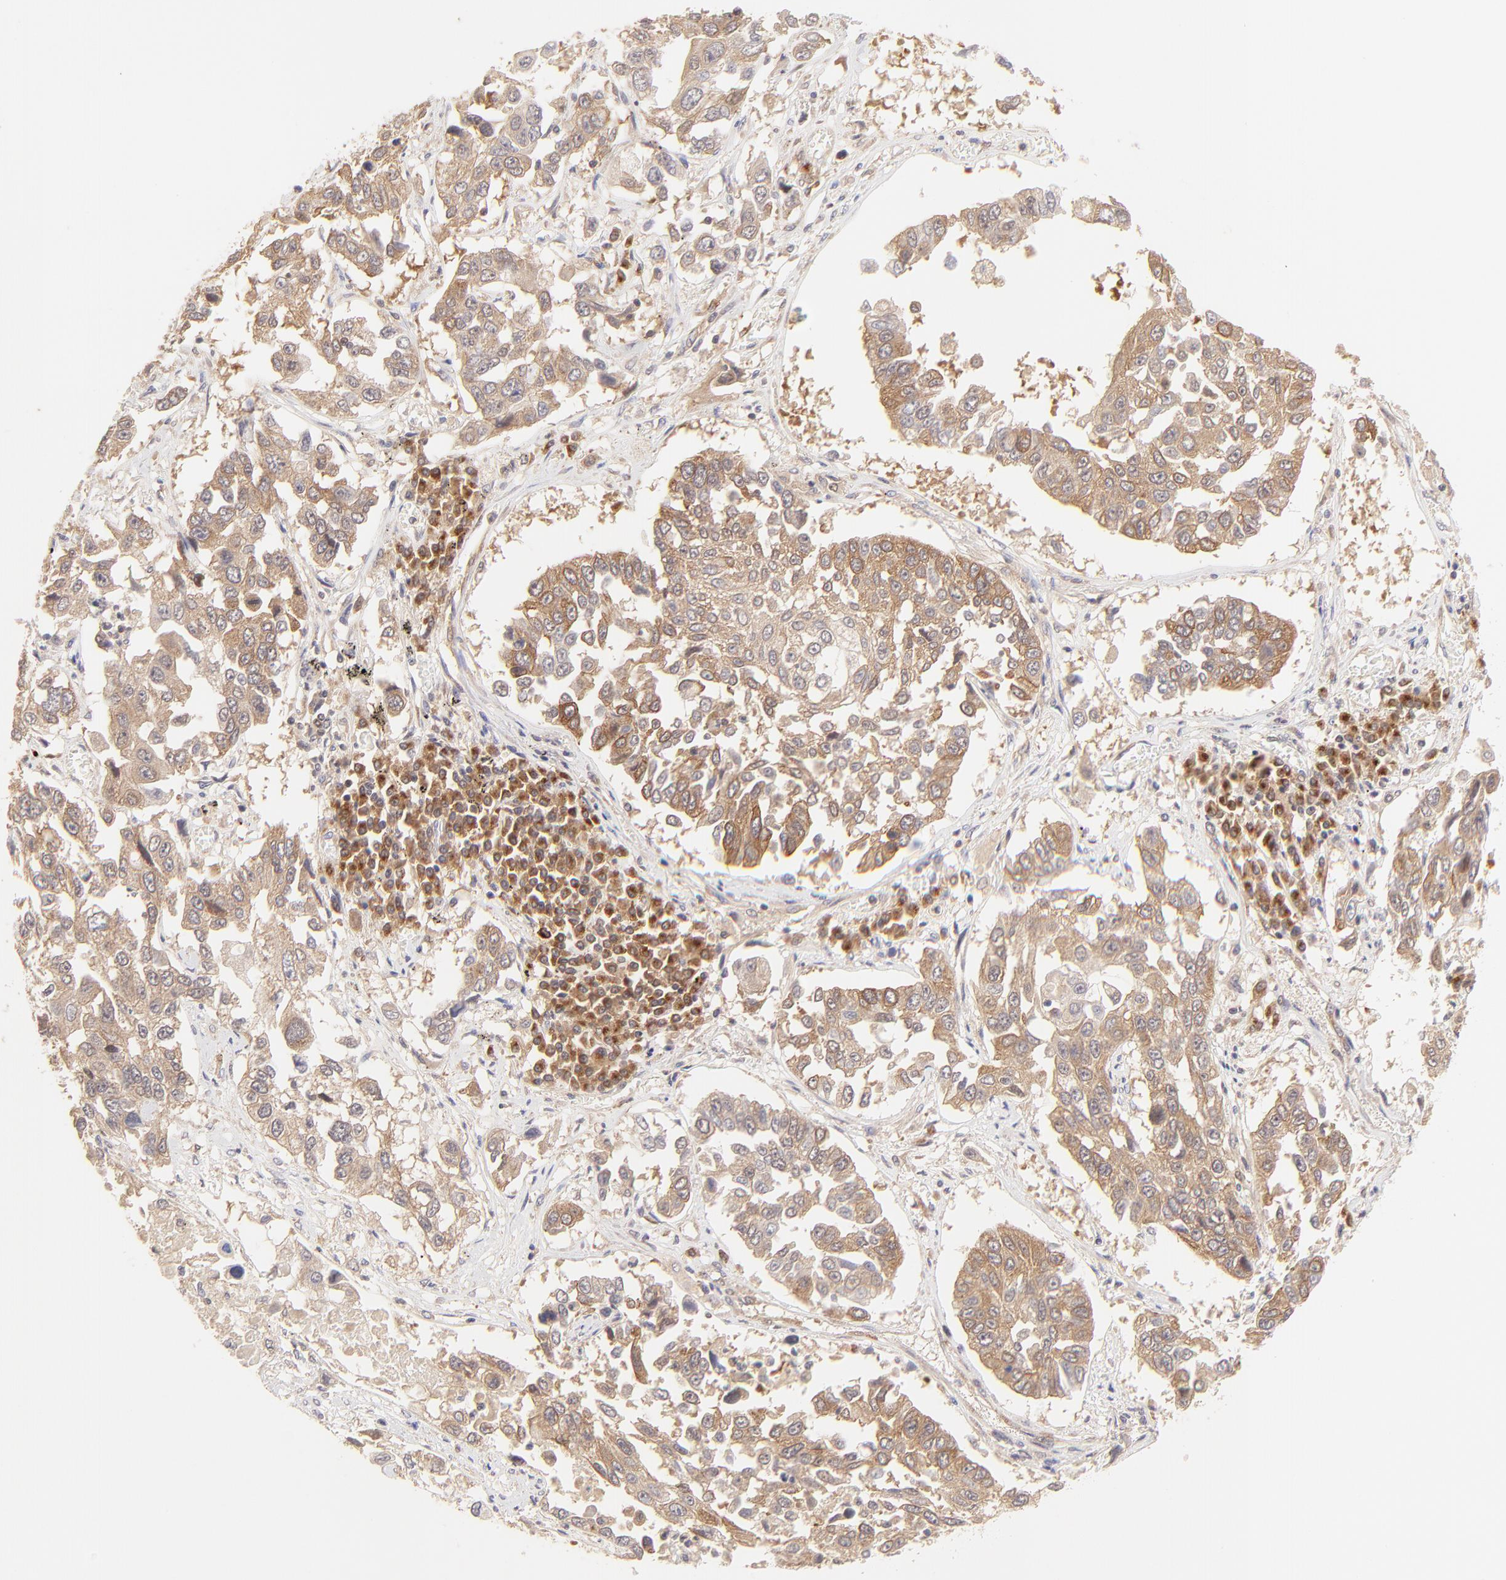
{"staining": {"intensity": "moderate", "quantity": "25%-75%", "location": "cytoplasmic/membranous"}, "tissue": "lung cancer", "cell_type": "Tumor cells", "image_type": "cancer", "snomed": [{"axis": "morphology", "description": "Squamous cell carcinoma, NOS"}, {"axis": "topography", "description": "Lung"}], "caption": "The immunohistochemical stain labels moderate cytoplasmic/membranous staining in tumor cells of lung cancer tissue.", "gene": "TNRC6B", "patient": {"sex": "male", "age": 71}}